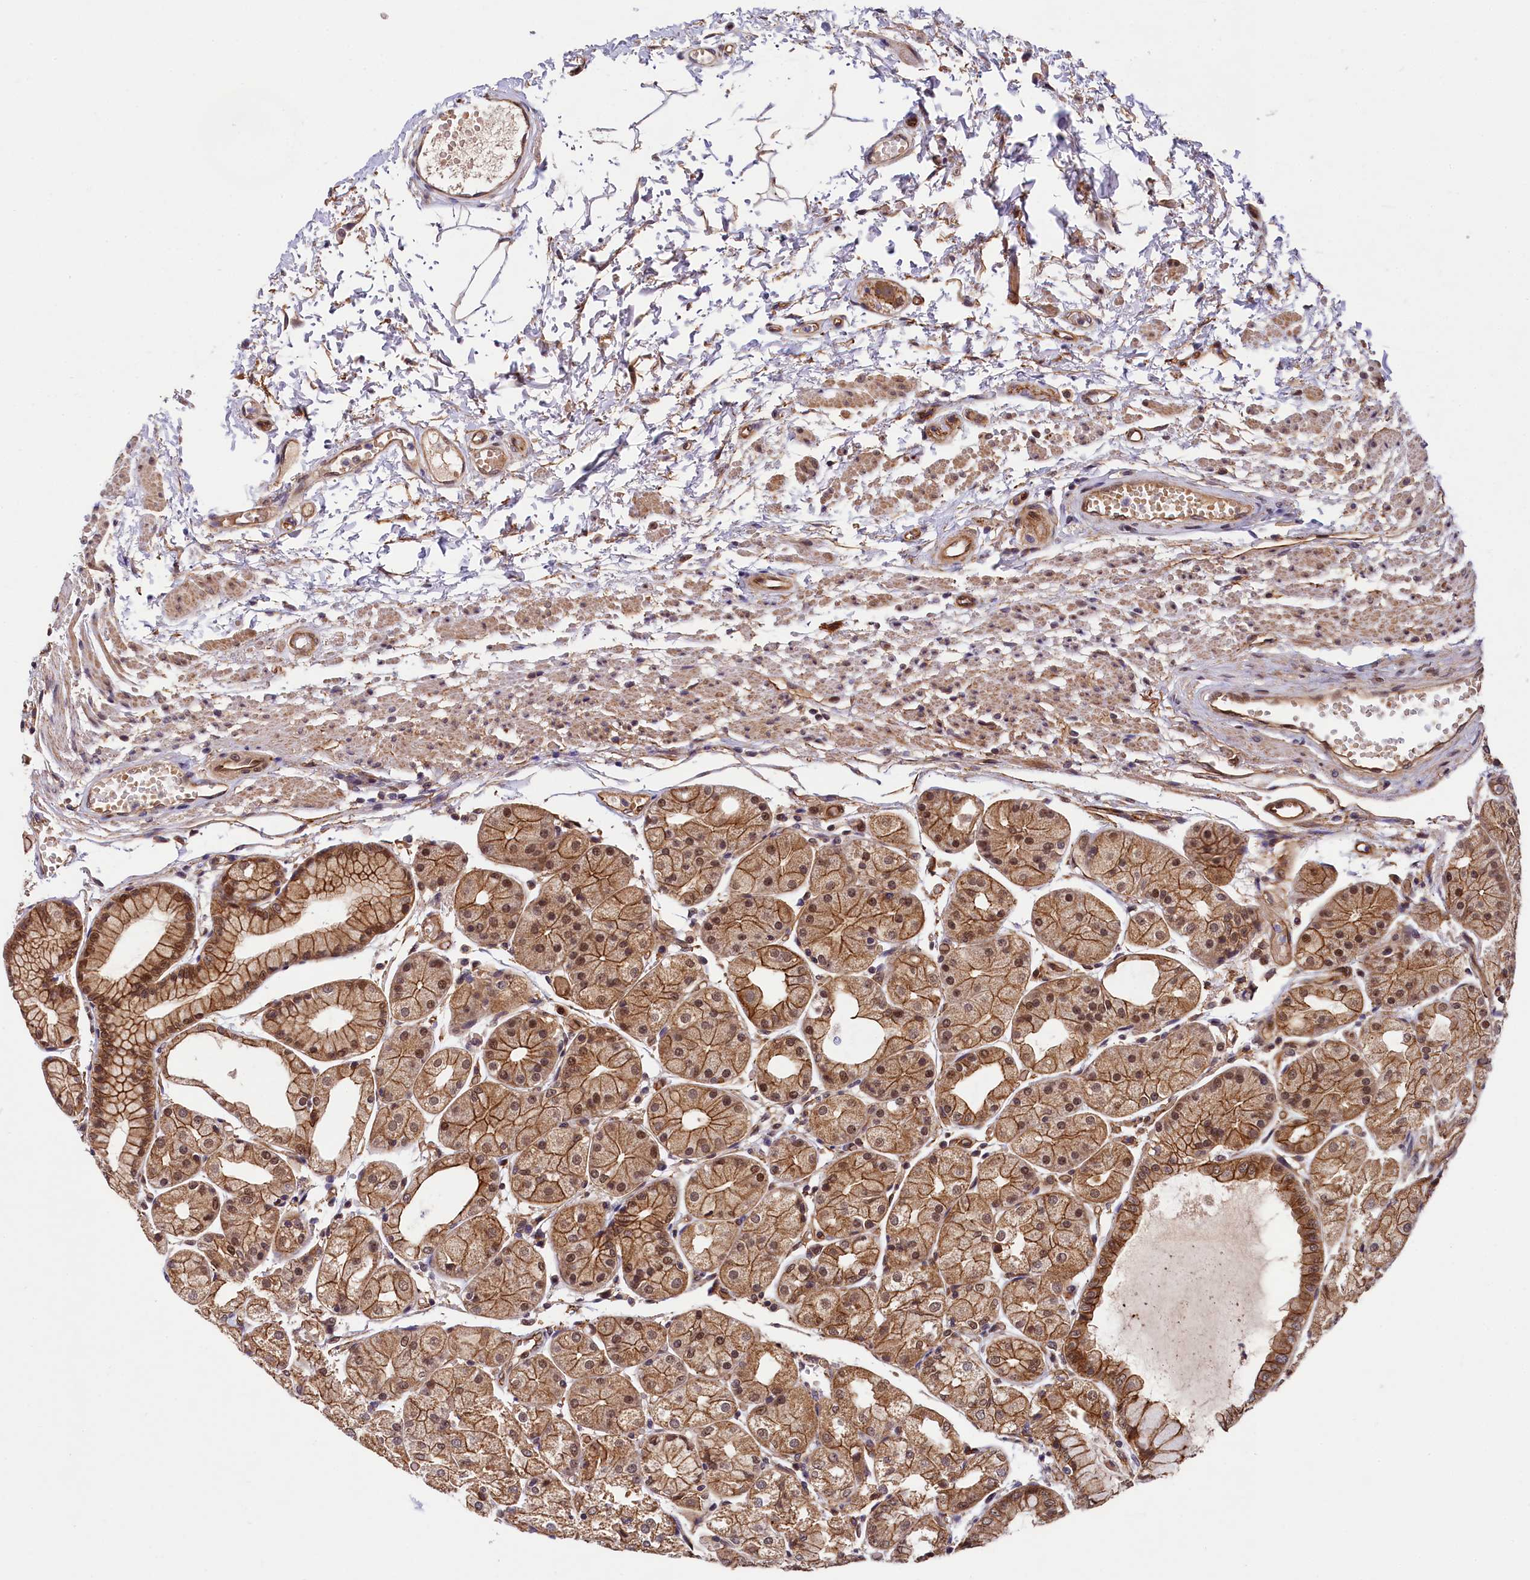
{"staining": {"intensity": "strong", "quantity": ">75%", "location": "cytoplasmic/membranous,nuclear"}, "tissue": "stomach", "cell_type": "Glandular cells", "image_type": "normal", "snomed": [{"axis": "morphology", "description": "Normal tissue, NOS"}, {"axis": "topography", "description": "Stomach, upper"}], "caption": "Stomach stained for a protein reveals strong cytoplasmic/membranous,nuclear positivity in glandular cells. The protein is stained brown, and the nuclei are stained in blue (DAB (3,3'-diaminobenzidine) IHC with brightfield microscopy, high magnification).", "gene": "ARL14EP", "patient": {"sex": "male", "age": 72}}